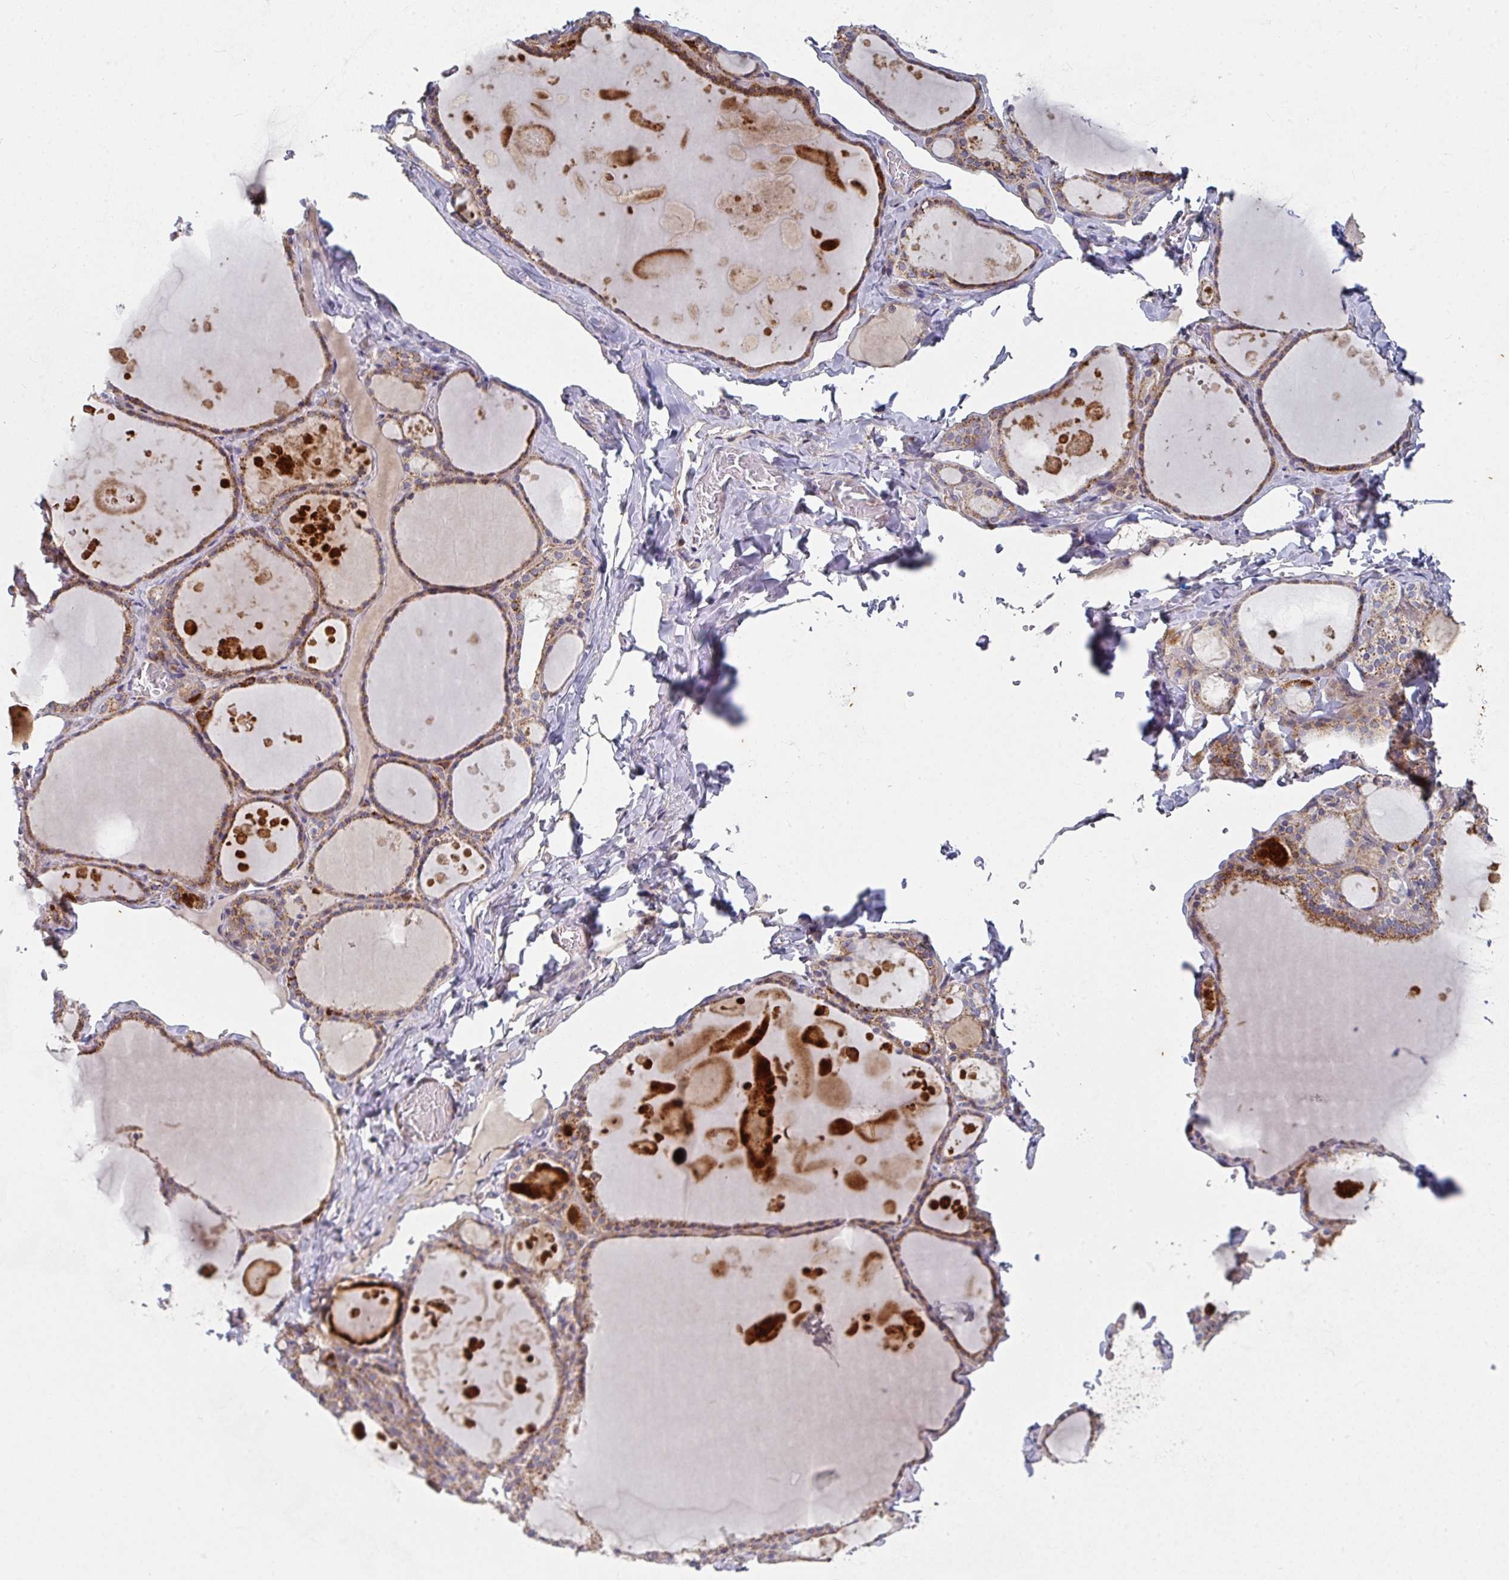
{"staining": {"intensity": "moderate", "quantity": ">75%", "location": "cytoplasmic/membranous"}, "tissue": "thyroid gland", "cell_type": "Glandular cells", "image_type": "normal", "snomed": [{"axis": "morphology", "description": "Normal tissue, NOS"}, {"axis": "topography", "description": "Thyroid gland"}], "caption": "Thyroid gland was stained to show a protein in brown. There is medium levels of moderate cytoplasmic/membranous expression in about >75% of glandular cells. (brown staining indicates protein expression, while blue staining denotes nuclei).", "gene": "RHEBL1", "patient": {"sex": "male", "age": 56}}